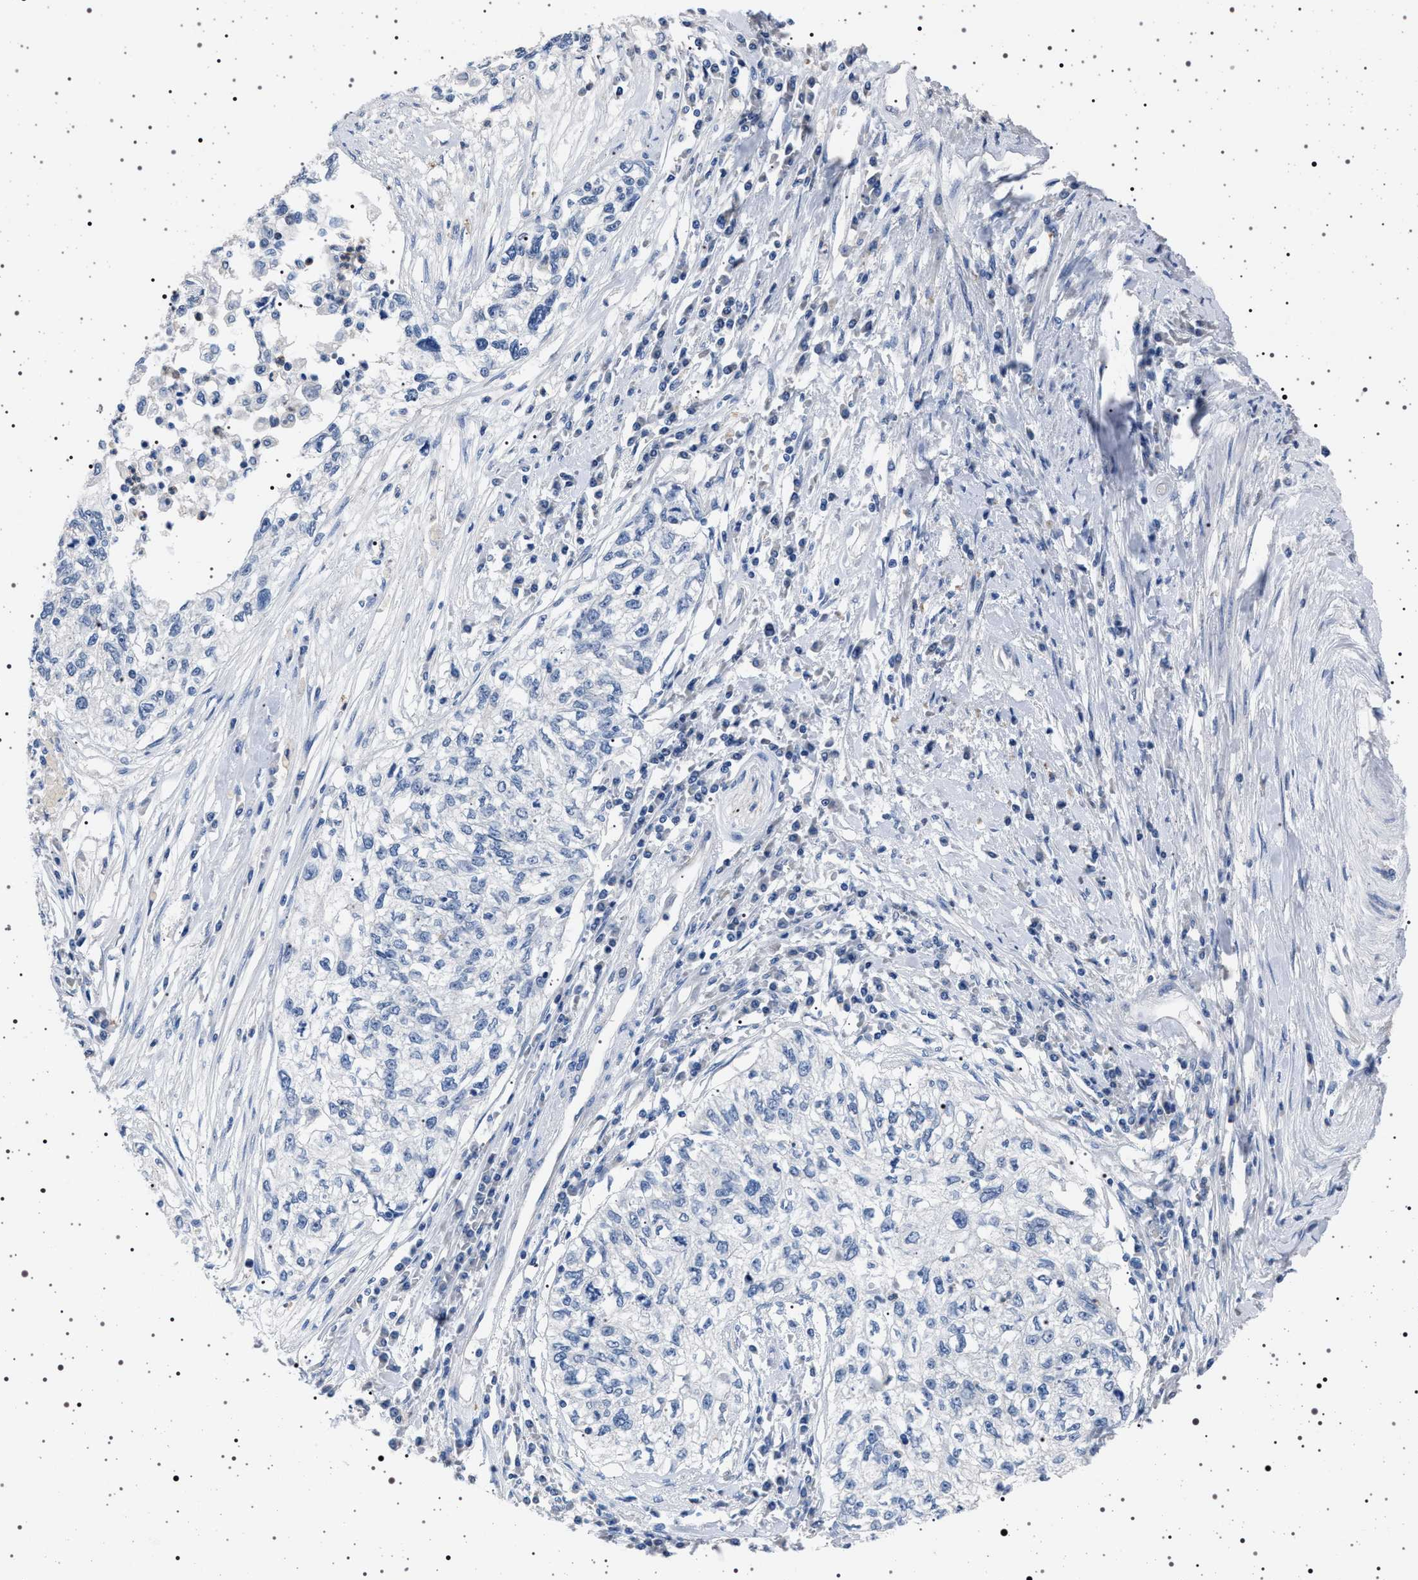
{"staining": {"intensity": "negative", "quantity": "none", "location": "none"}, "tissue": "cervical cancer", "cell_type": "Tumor cells", "image_type": "cancer", "snomed": [{"axis": "morphology", "description": "Squamous cell carcinoma, NOS"}, {"axis": "topography", "description": "Cervix"}], "caption": "A micrograph of human squamous cell carcinoma (cervical) is negative for staining in tumor cells.", "gene": "NAT9", "patient": {"sex": "female", "age": 57}}